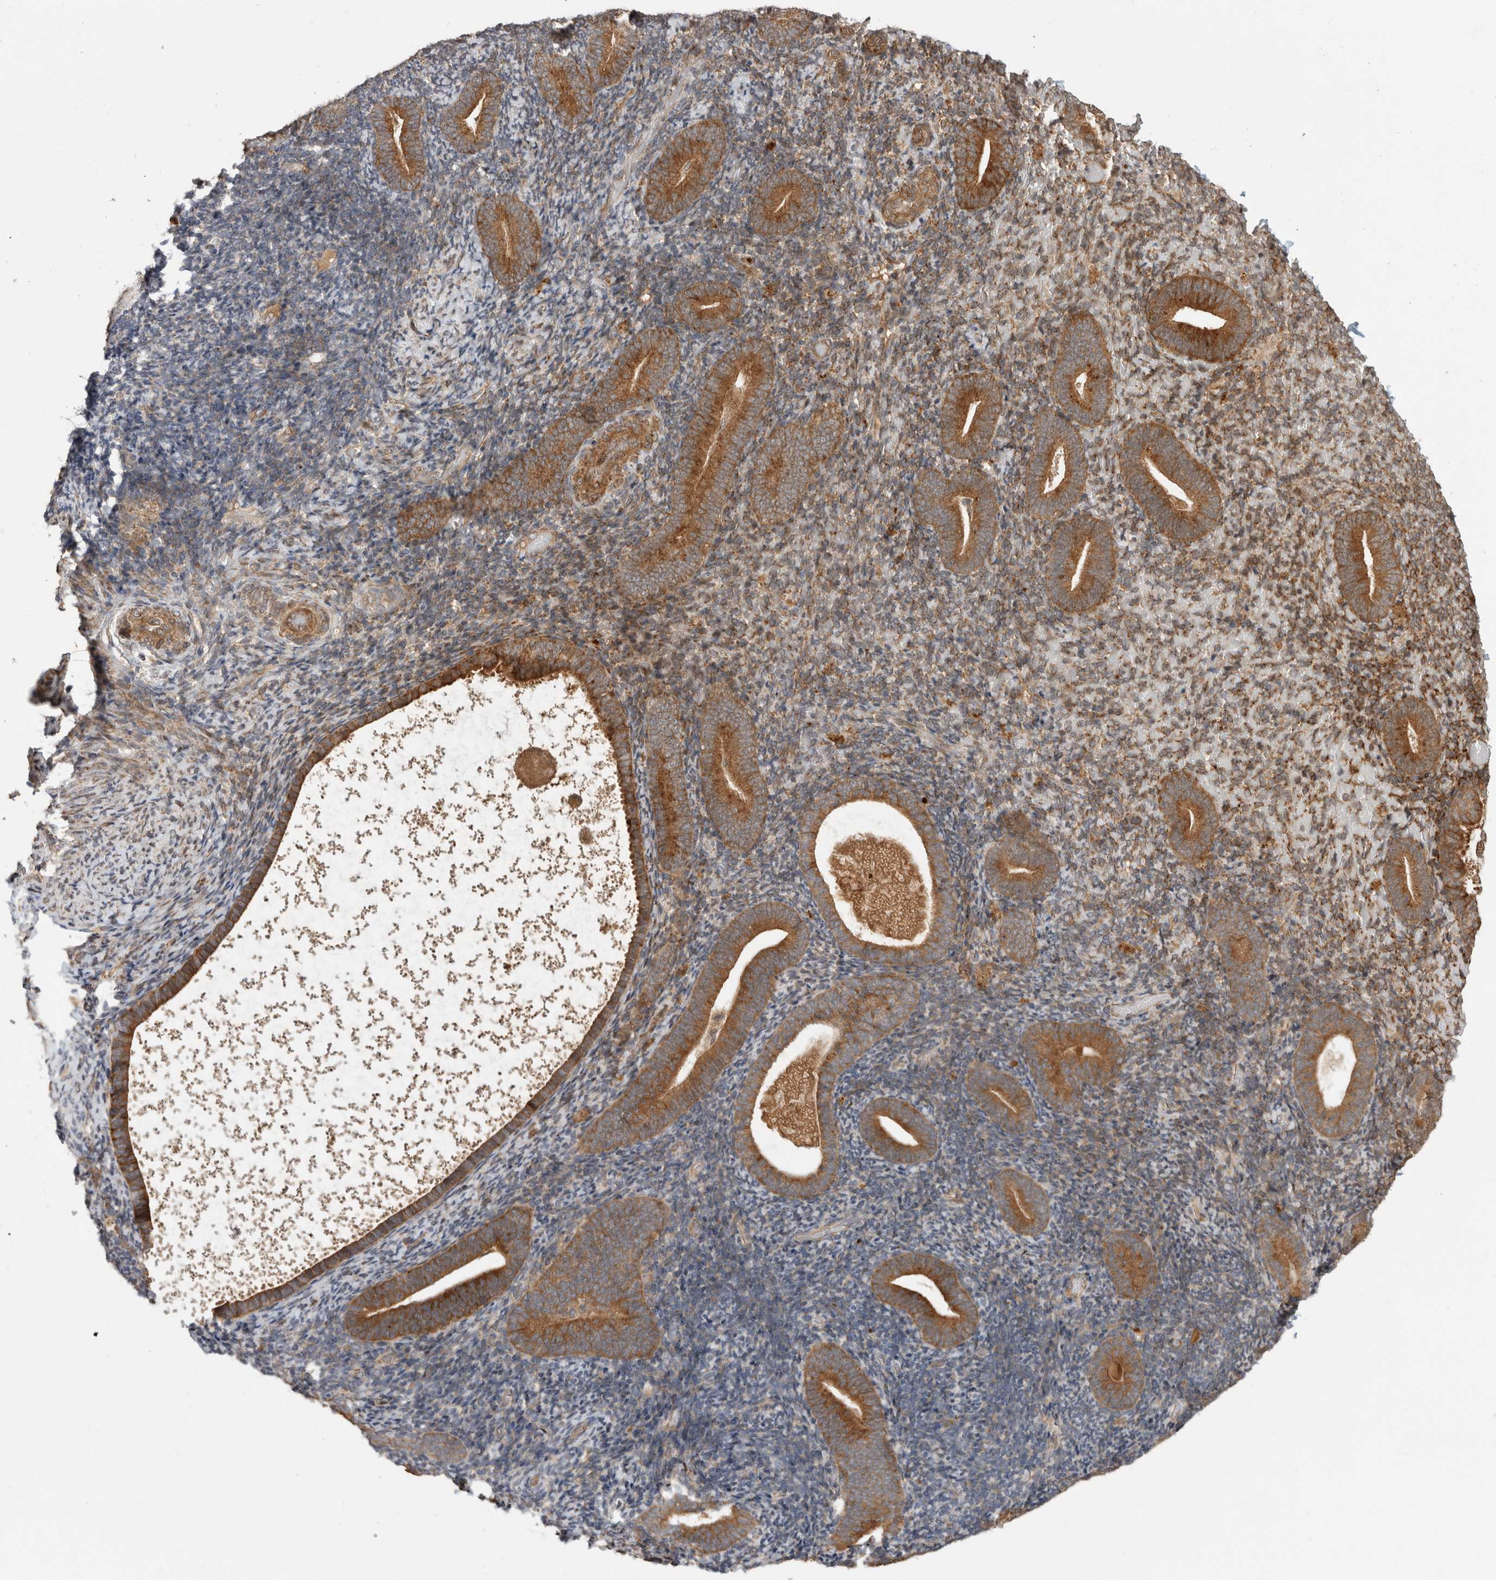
{"staining": {"intensity": "moderate", "quantity": "25%-75%", "location": "cytoplasmic/membranous"}, "tissue": "endometrium", "cell_type": "Cells in endometrial stroma", "image_type": "normal", "snomed": [{"axis": "morphology", "description": "Normal tissue, NOS"}, {"axis": "topography", "description": "Endometrium"}], "caption": "Immunohistochemical staining of normal endometrium displays 25%-75% levels of moderate cytoplasmic/membranous protein expression in approximately 25%-75% of cells in endometrial stroma.", "gene": "PCDHB15", "patient": {"sex": "female", "age": 51}}